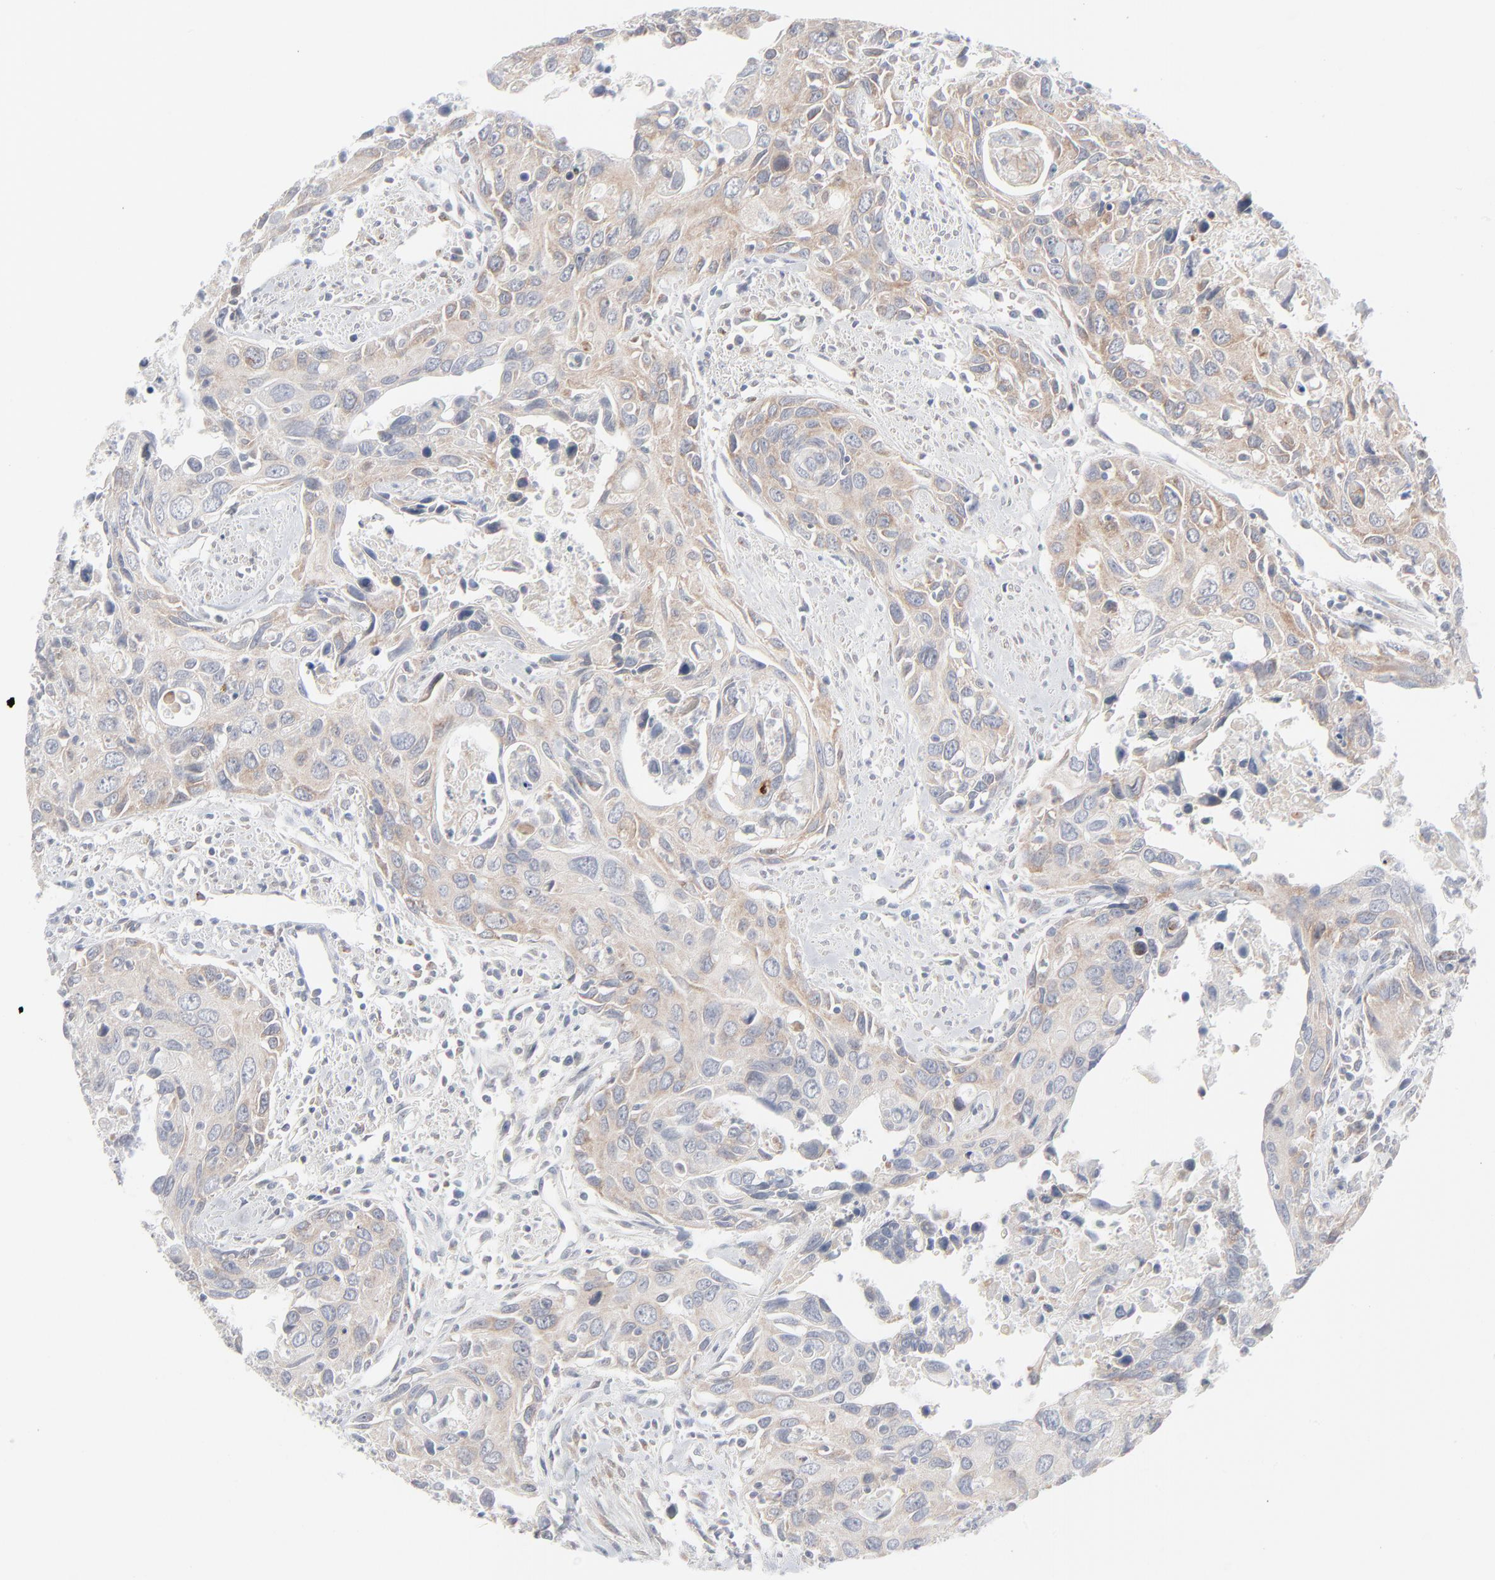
{"staining": {"intensity": "weak", "quantity": ">75%", "location": "cytoplasmic/membranous"}, "tissue": "urothelial cancer", "cell_type": "Tumor cells", "image_type": "cancer", "snomed": [{"axis": "morphology", "description": "Urothelial carcinoma, High grade"}, {"axis": "topography", "description": "Urinary bladder"}], "caption": "Brown immunohistochemical staining in human urothelial carcinoma (high-grade) shows weak cytoplasmic/membranous staining in about >75% of tumor cells. Ihc stains the protein of interest in brown and the nuclei are stained blue.", "gene": "KDSR", "patient": {"sex": "male", "age": 71}}